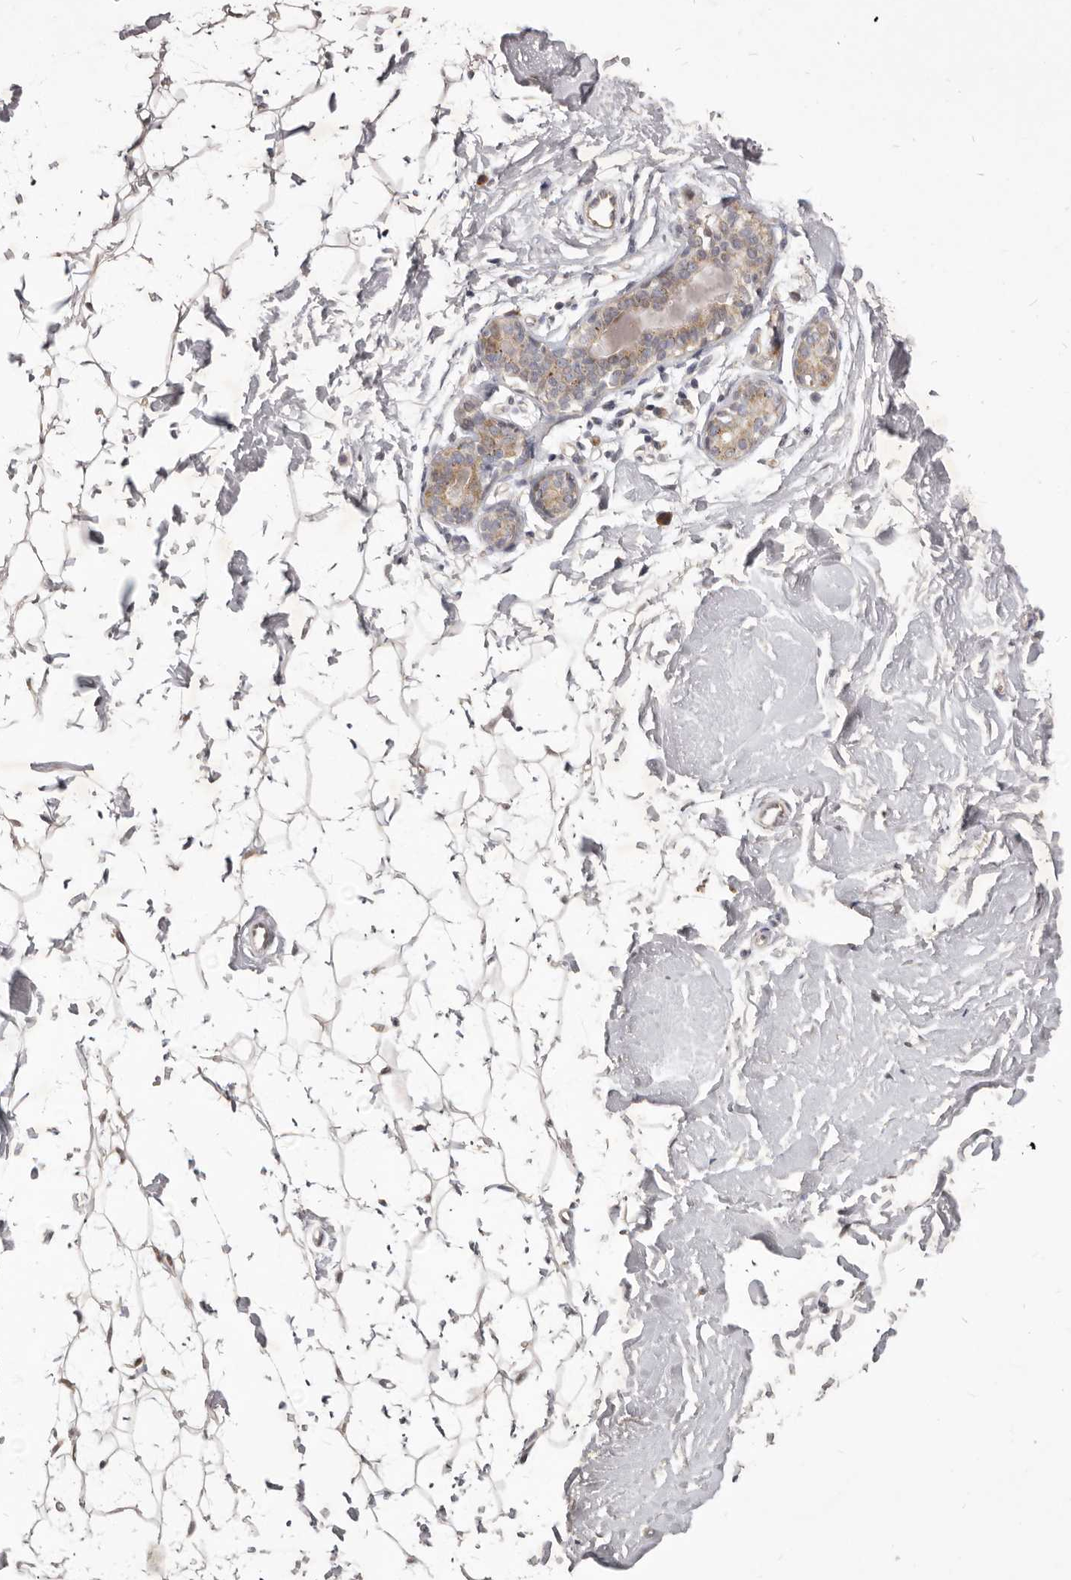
{"staining": {"intensity": "negative", "quantity": "none", "location": "none"}, "tissue": "adipose tissue", "cell_type": "Adipocytes", "image_type": "normal", "snomed": [{"axis": "morphology", "description": "Normal tissue, NOS"}, {"axis": "topography", "description": "Breast"}], "caption": "Immunohistochemistry (IHC) of normal human adipose tissue reveals no positivity in adipocytes. Nuclei are stained in blue.", "gene": "TBC1D8B", "patient": {"sex": "female", "age": 23}}